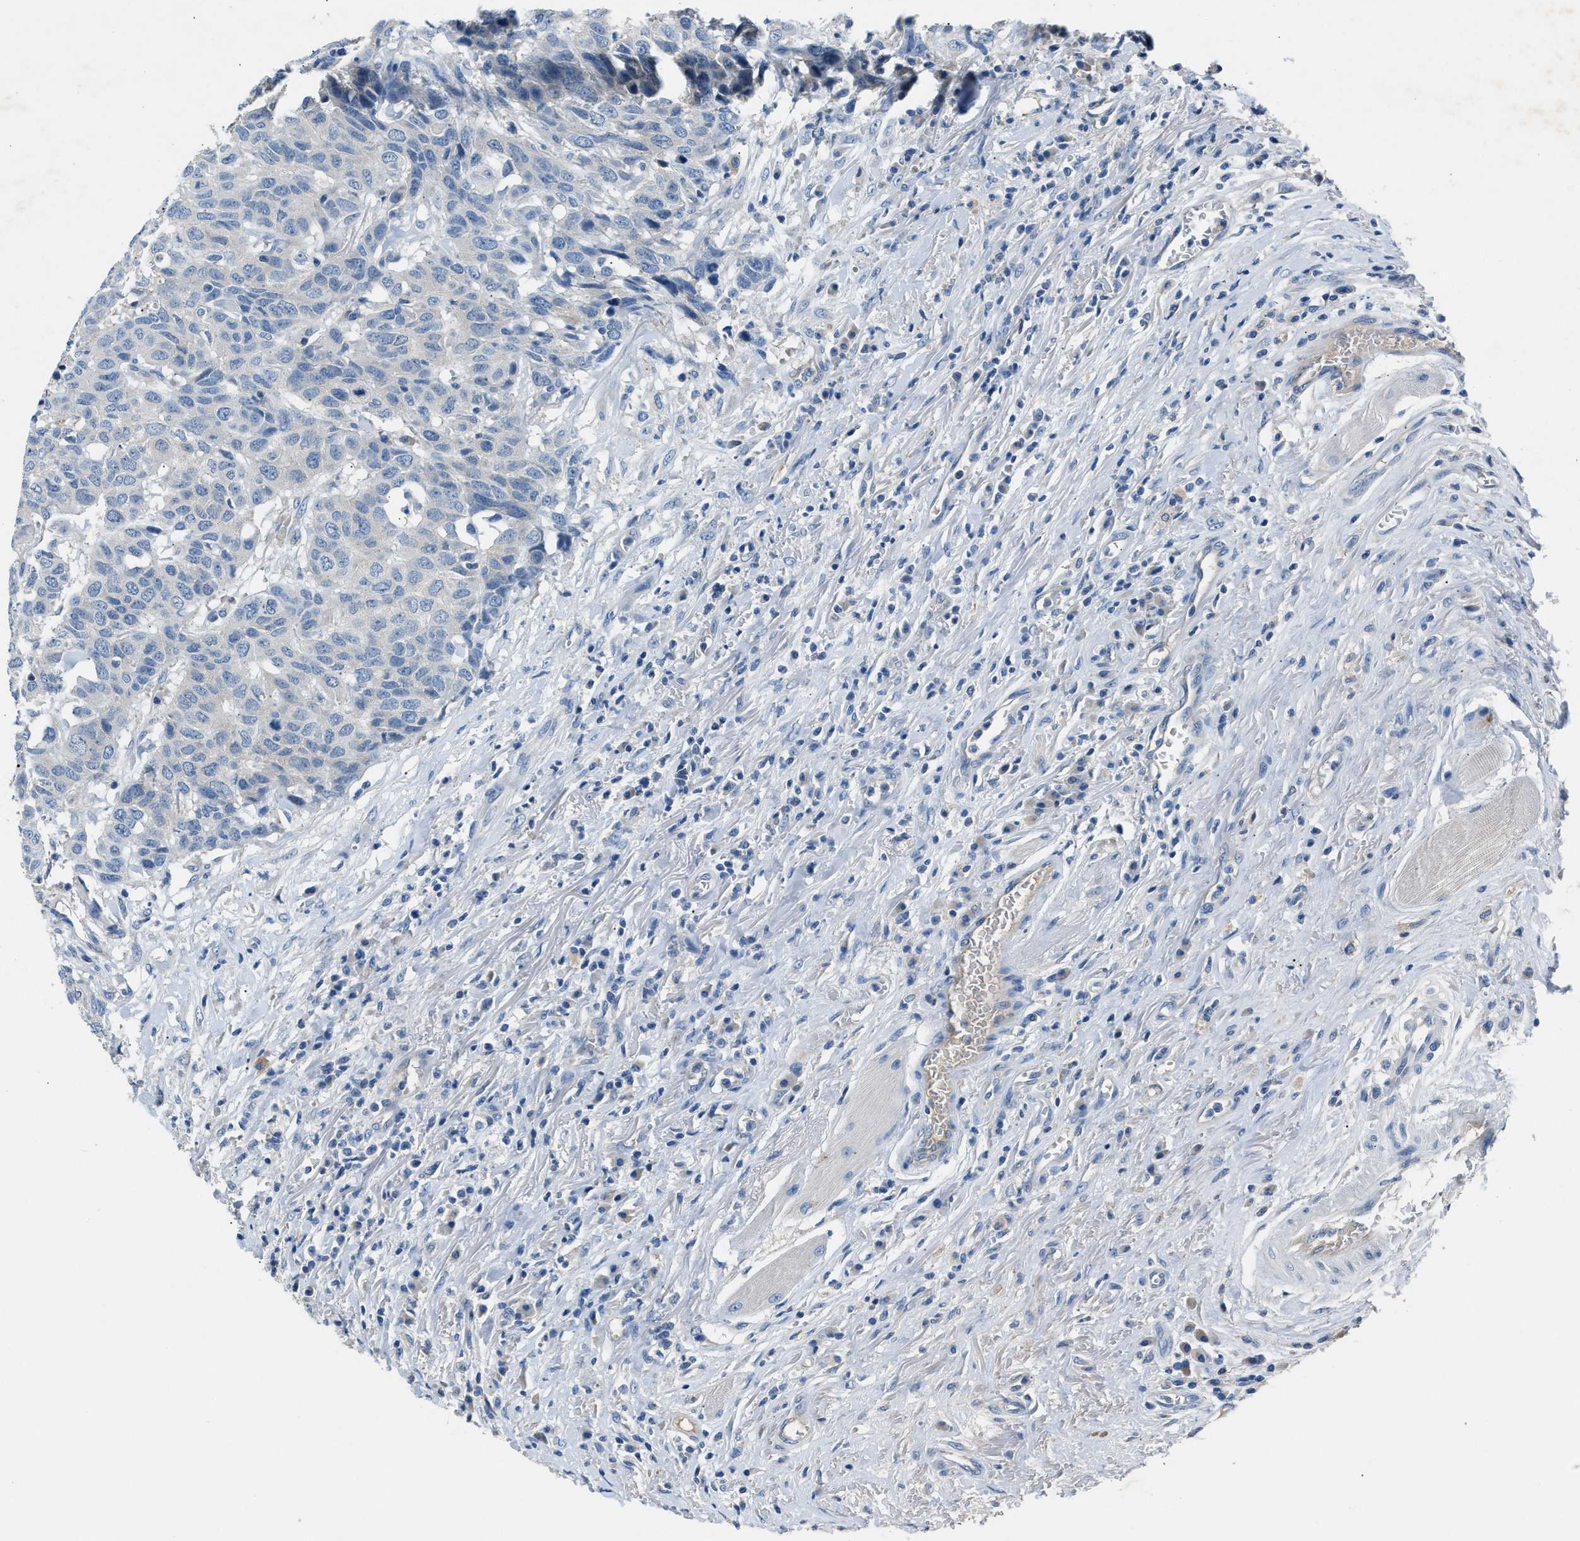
{"staining": {"intensity": "negative", "quantity": "none", "location": "none"}, "tissue": "head and neck cancer", "cell_type": "Tumor cells", "image_type": "cancer", "snomed": [{"axis": "morphology", "description": "Squamous cell carcinoma, NOS"}, {"axis": "topography", "description": "Head-Neck"}], "caption": "A high-resolution micrograph shows immunohistochemistry (IHC) staining of squamous cell carcinoma (head and neck), which exhibits no significant expression in tumor cells.", "gene": "DNAAF5", "patient": {"sex": "male", "age": 66}}